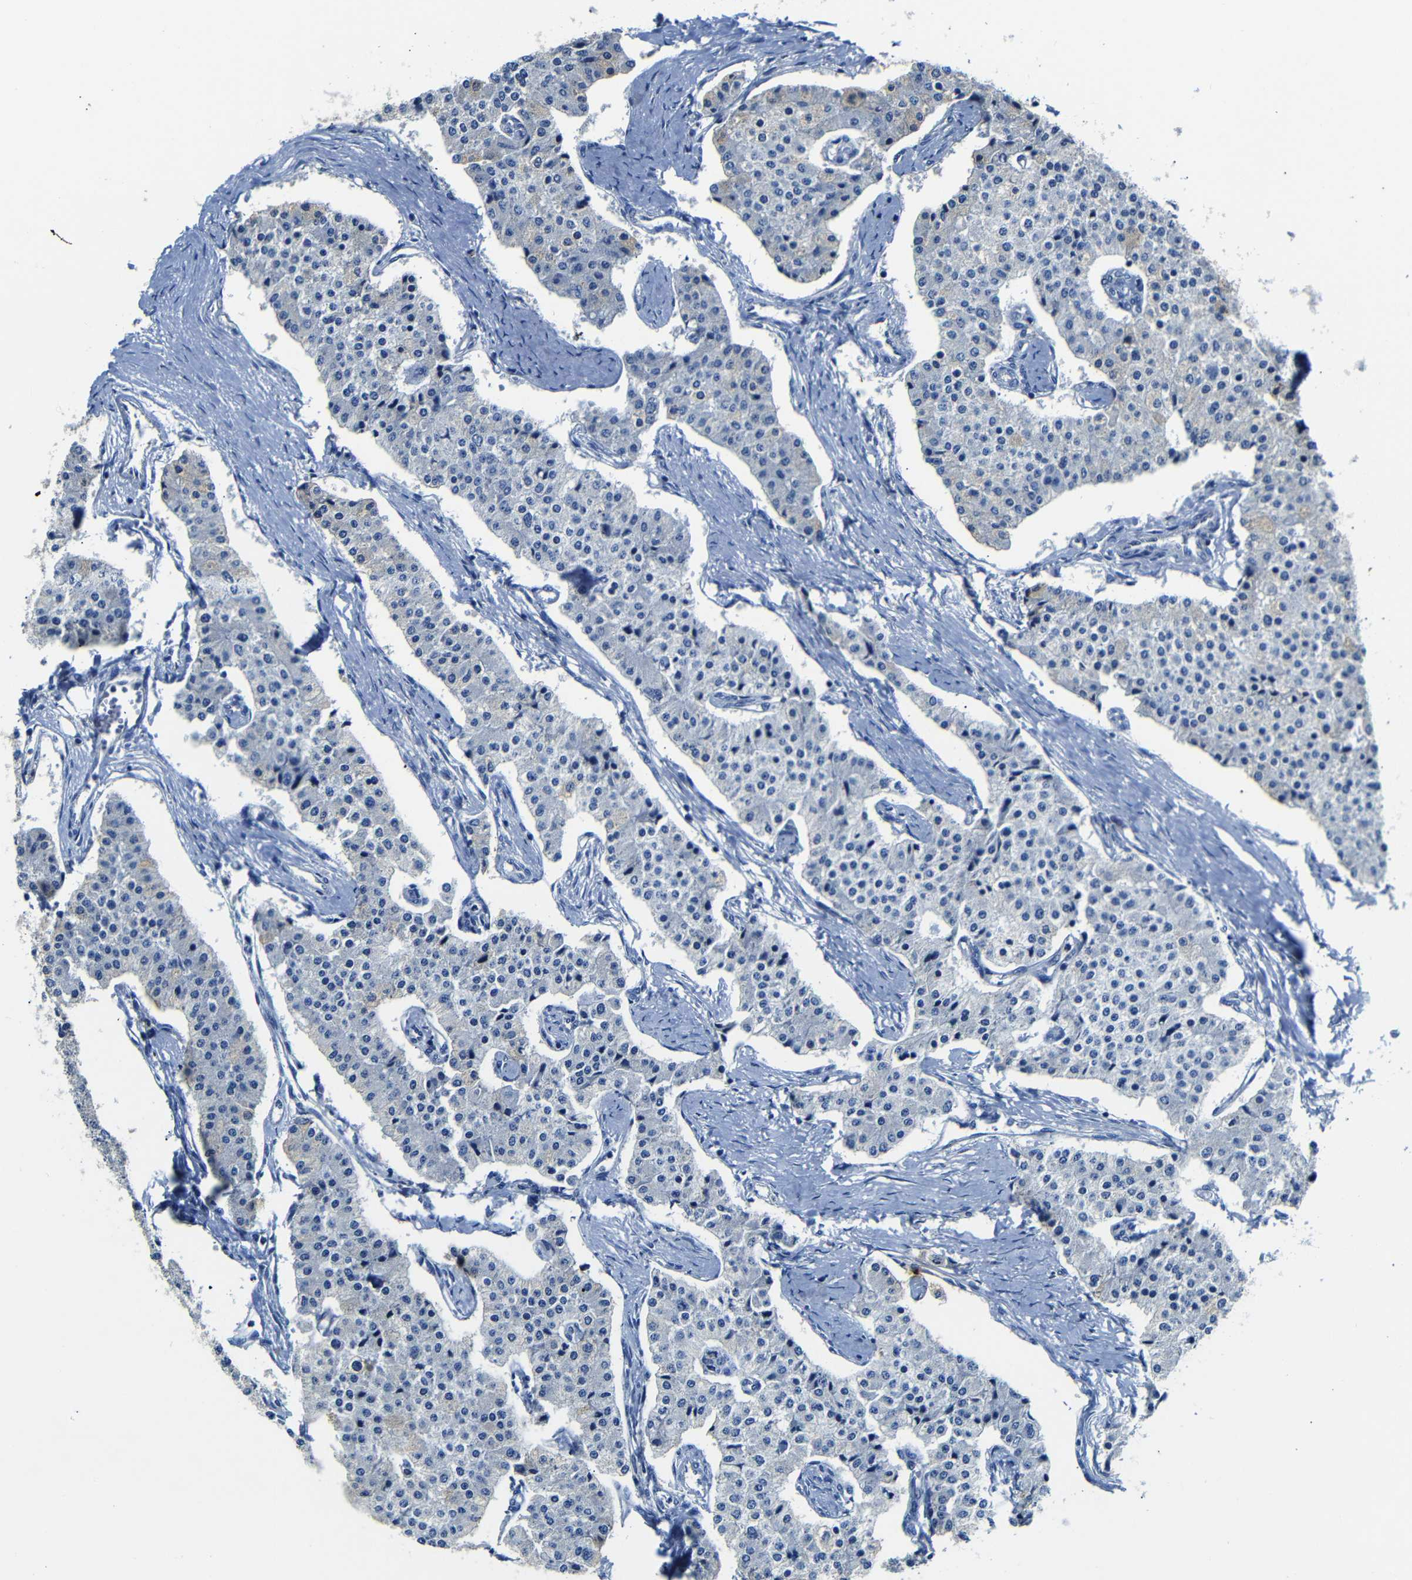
{"staining": {"intensity": "negative", "quantity": "none", "location": "none"}, "tissue": "carcinoid", "cell_type": "Tumor cells", "image_type": "cancer", "snomed": [{"axis": "morphology", "description": "Carcinoid, malignant, NOS"}, {"axis": "topography", "description": "Colon"}], "caption": "This is an immunohistochemistry image of human carcinoid (malignant). There is no staining in tumor cells.", "gene": "AFDN", "patient": {"sex": "female", "age": 52}}